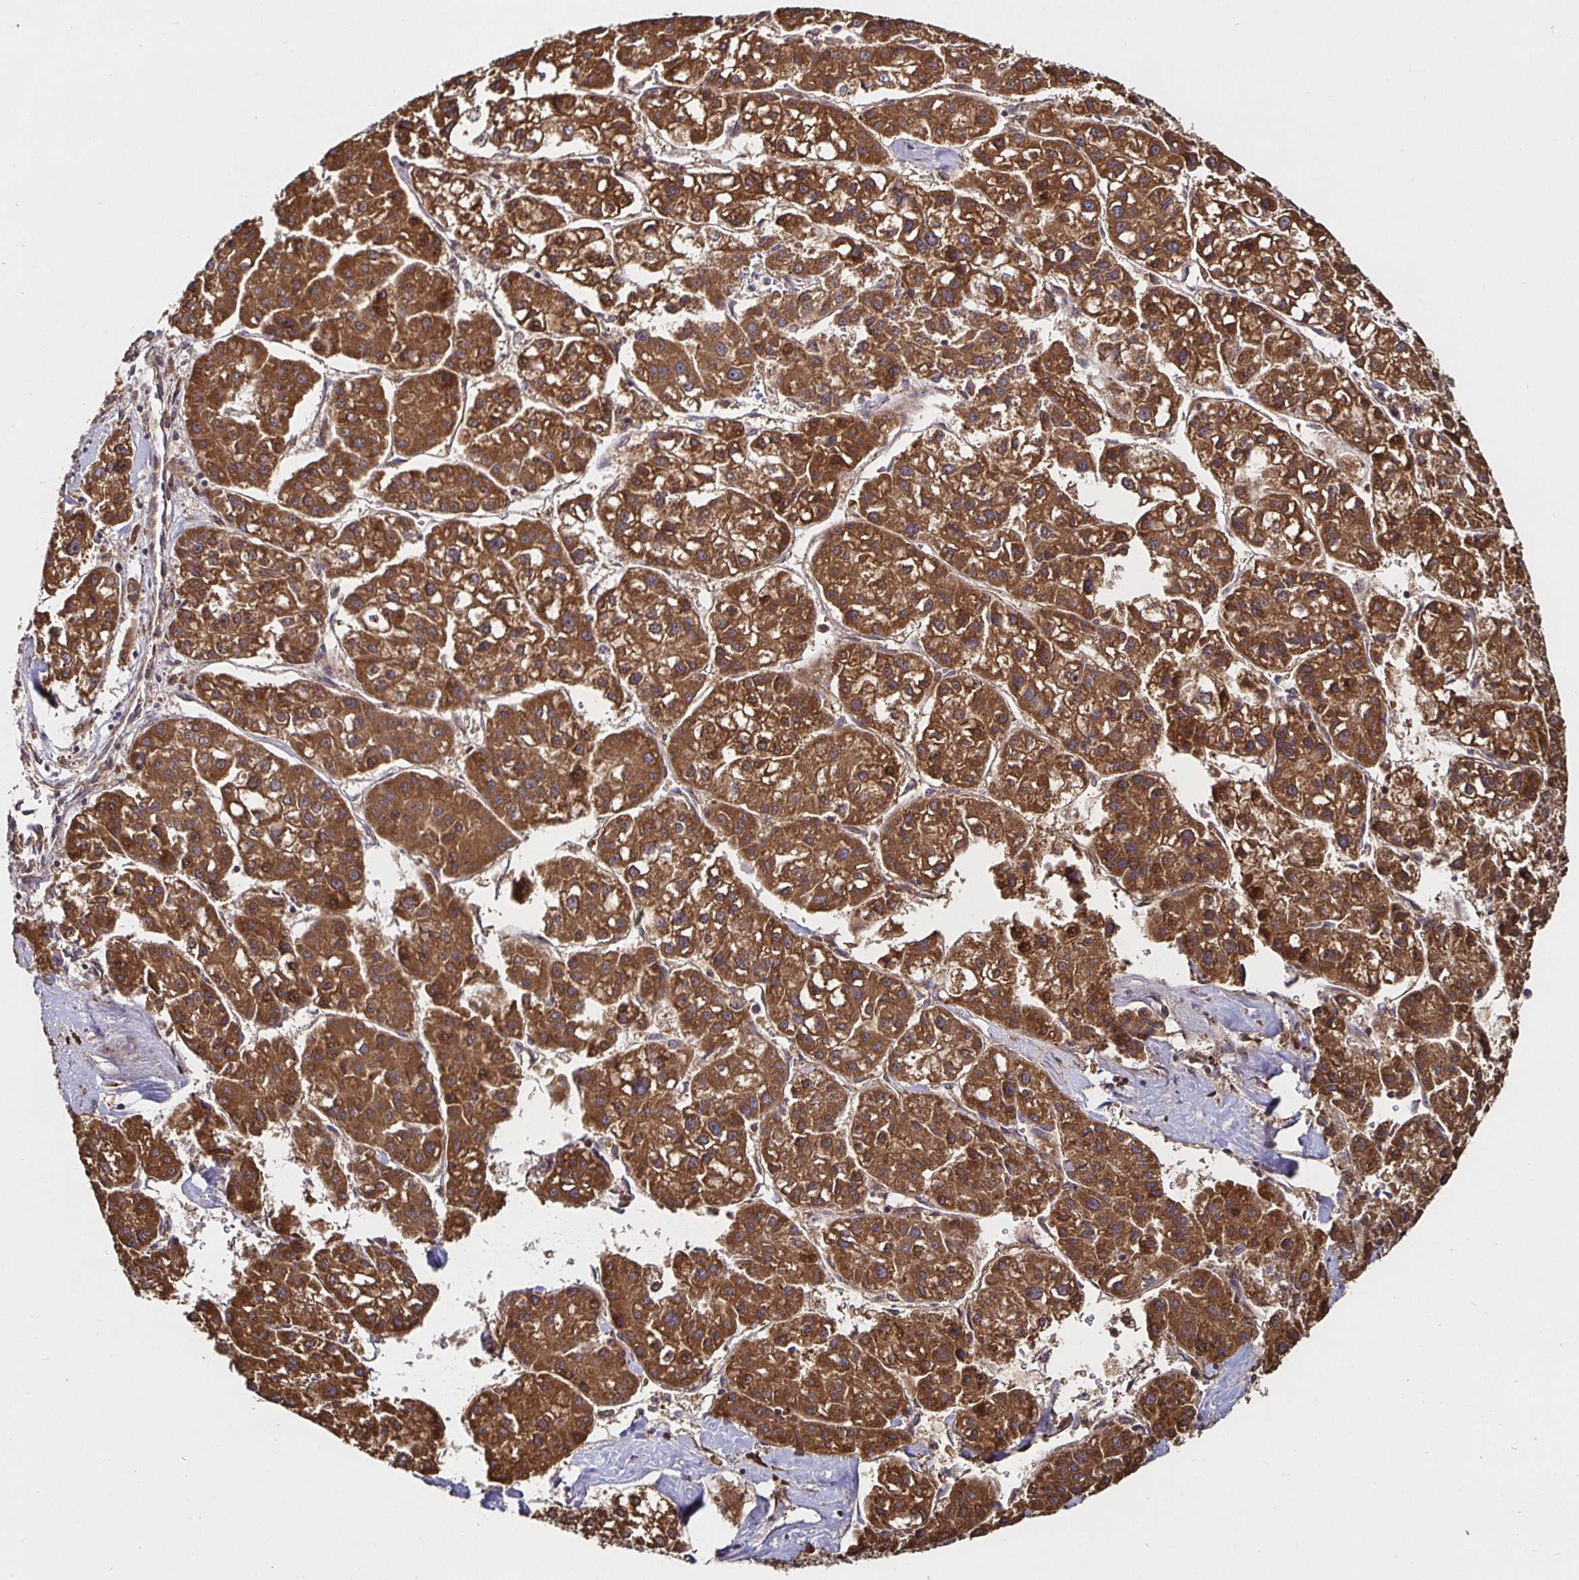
{"staining": {"intensity": "strong", "quantity": ">75%", "location": "cytoplasmic/membranous"}, "tissue": "liver cancer", "cell_type": "Tumor cells", "image_type": "cancer", "snomed": [{"axis": "morphology", "description": "Carcinoma, Hepatocellular, NOS"}, {"axis": "topography", "description": "Liver"}], "caption": "IHC micrograph of neoplastic tissue: human liver cancer stained using IHC reveals high levels of strong protein expression localized specifically in the cytoplasmic/membranous of tumor cells, appearing as a cytoplasmic/membranous brown color.", "gene": "MLST8", "patient": {"sex": "male", "age": 73}}